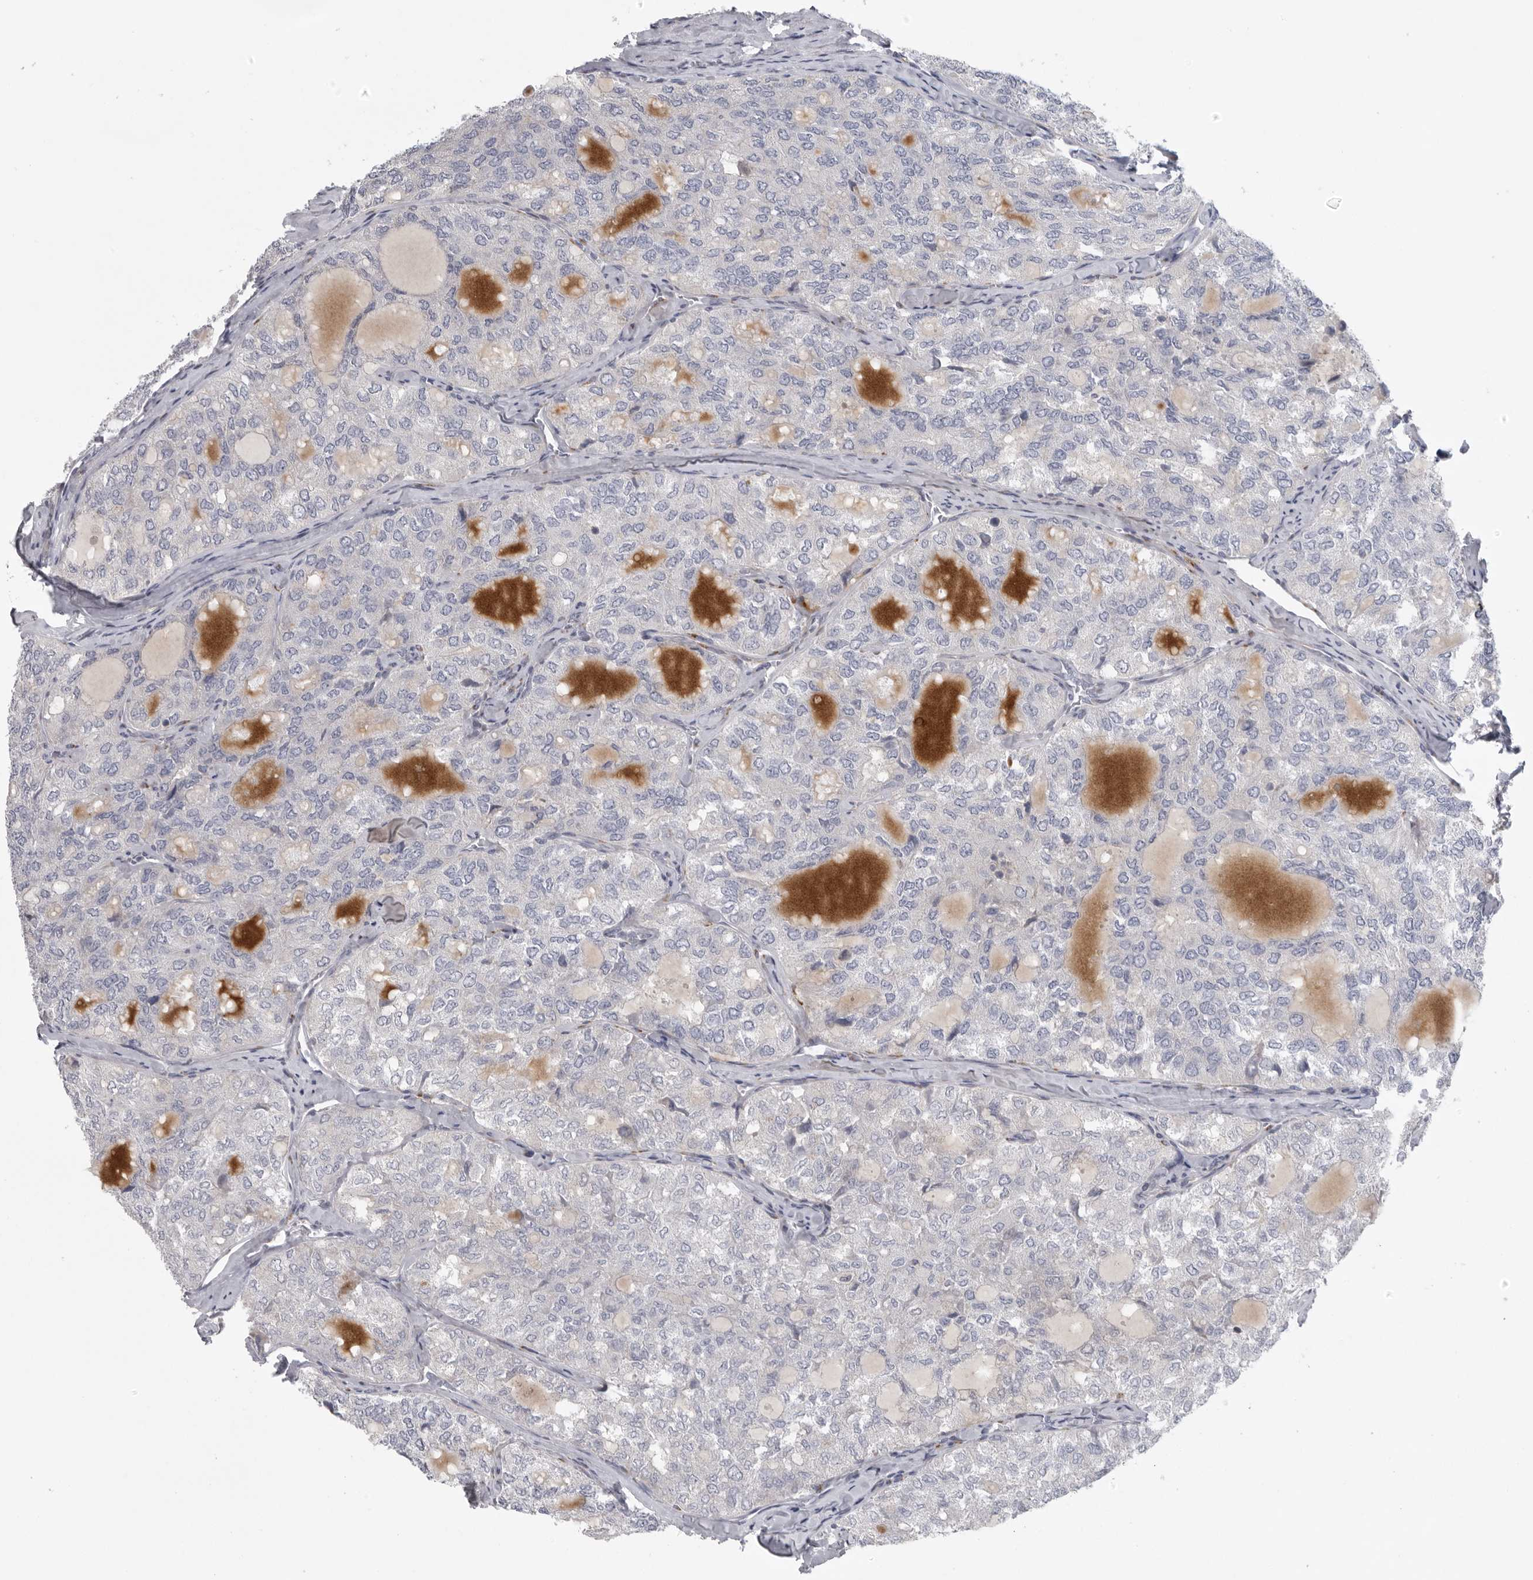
{"staining": {"intensity": "negative", "quantity": "none", "location": "none"}, "tissue": "thyroid cancer", "cell_type": "Tumor cells", "image_type": "cancer", "snomed": [{"axis": "morphology", "description": "Follicular adenoma carcinoma, NOS"}, {"axis": "topography", "description": "Thyroid gland"}], "caption": "An IHC image of thyroid cancer (follicular adenoma carcinoma) is shown. There is no staining in tumor cells of thyroid cancer (follicular adenoma carcinoma).", "gene": "USP24", "patient": {"sex": "male", "age": 75}}